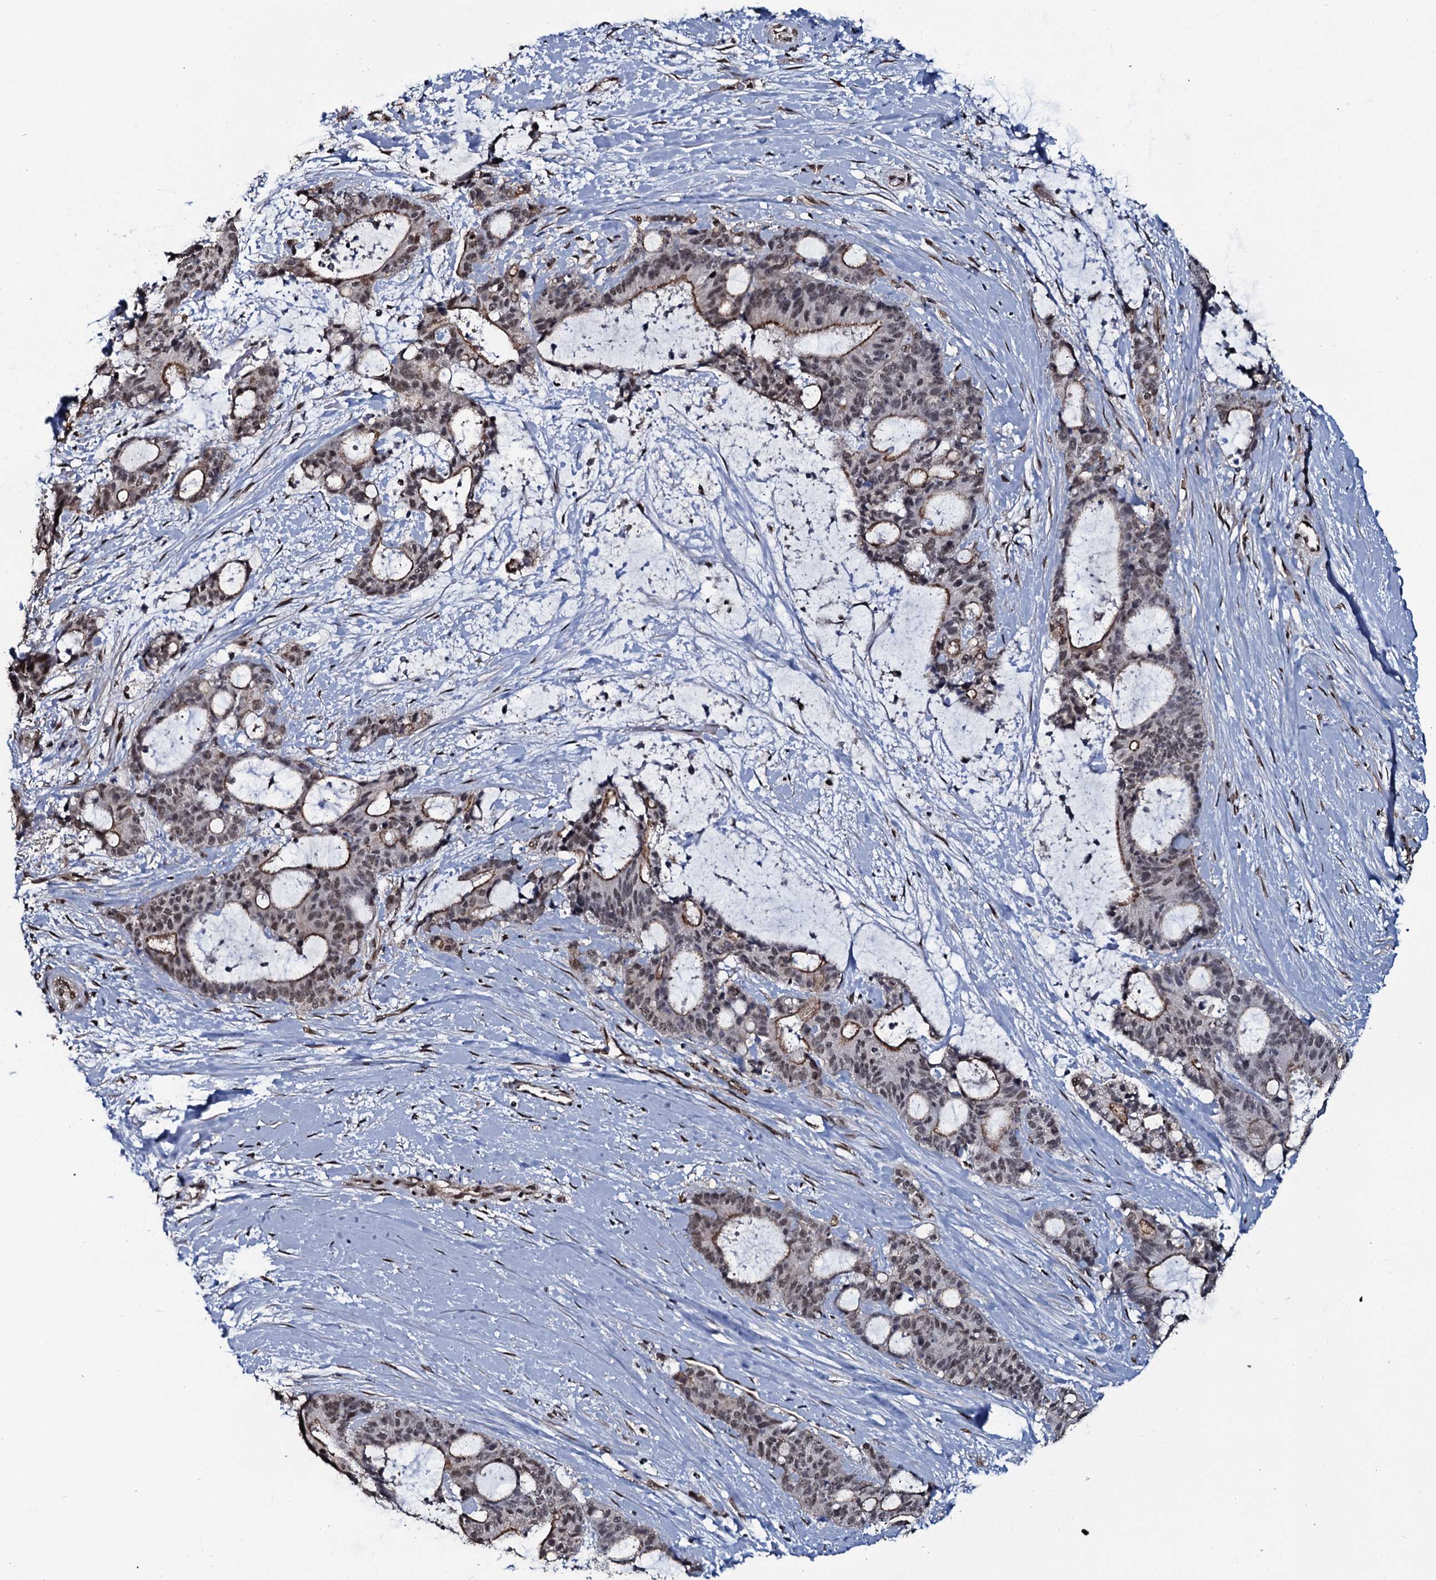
{"staining": {"intensity": "moderate", "quantity": "25%-75%", "location": "cytoplasmic/membranous,nuclear"}, "tissue": "liver cancer", "cell_type": "Tumor cells", "image_type": "cancer", "snomed": [{"axis": "morphology", "description": "Normal tissue, NOS"}, {"axis": "morphology", "description": "Cholangiocarcinoma"}, {"axis": "topography", "description": "Liver"}, {"axis": "topography", "description": "Peripheral nerve tissue"}], "caption": "Approximately 25%-75% of tumor cells in human liver cancer (cholangiocarcinoma) display moderate cytoplasmic/membranous and nuclear protein staining as visualized by brown immunohistochemical staining.", "gene": "SH2D4B", "patient": {"sex": "female", "age": 73}}